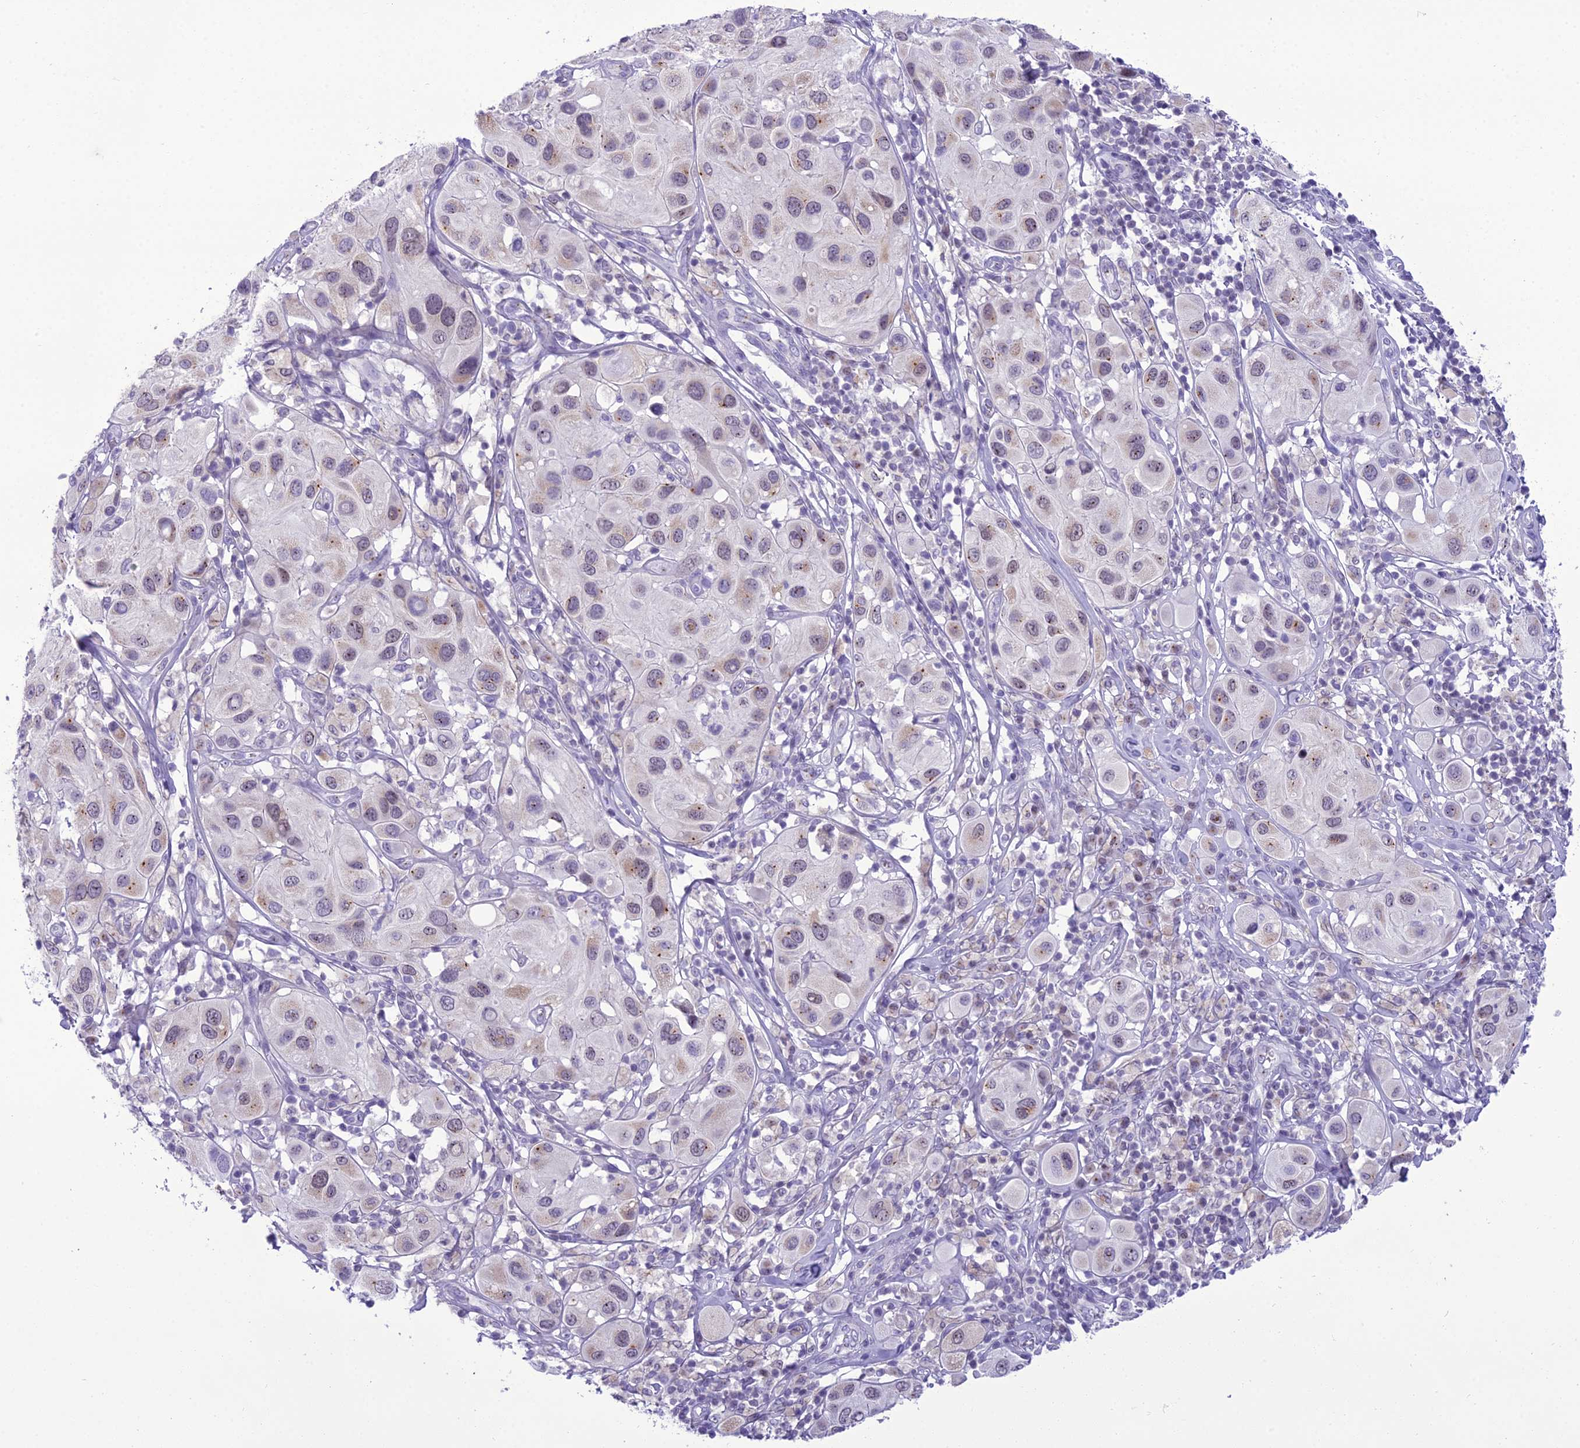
{"staining": {"intensity": "weak", "quantity": "<25%", "location": "cytoplasmic/membranous"}, "tissue": "melanoma", "cell_type": "Tumor cells", "image_type": "cancer", "snomed": [{"axis": "morphology", "description": "Malignant melanoma, Metastatic site"}, {"axis": "topography", "description": "Skin"}], "caption": "A photomicrograph of malignant melanoma (metastatic site) stained for a protein reveals no brown staining in tumor cells. (Stains: DAB immunohistochemistry with hematoxylin counter stain, Microscopy: brightfield microscopy at high magnification).", "gene": "B9D2", "patient": {"sex": "male", "age": 41}}